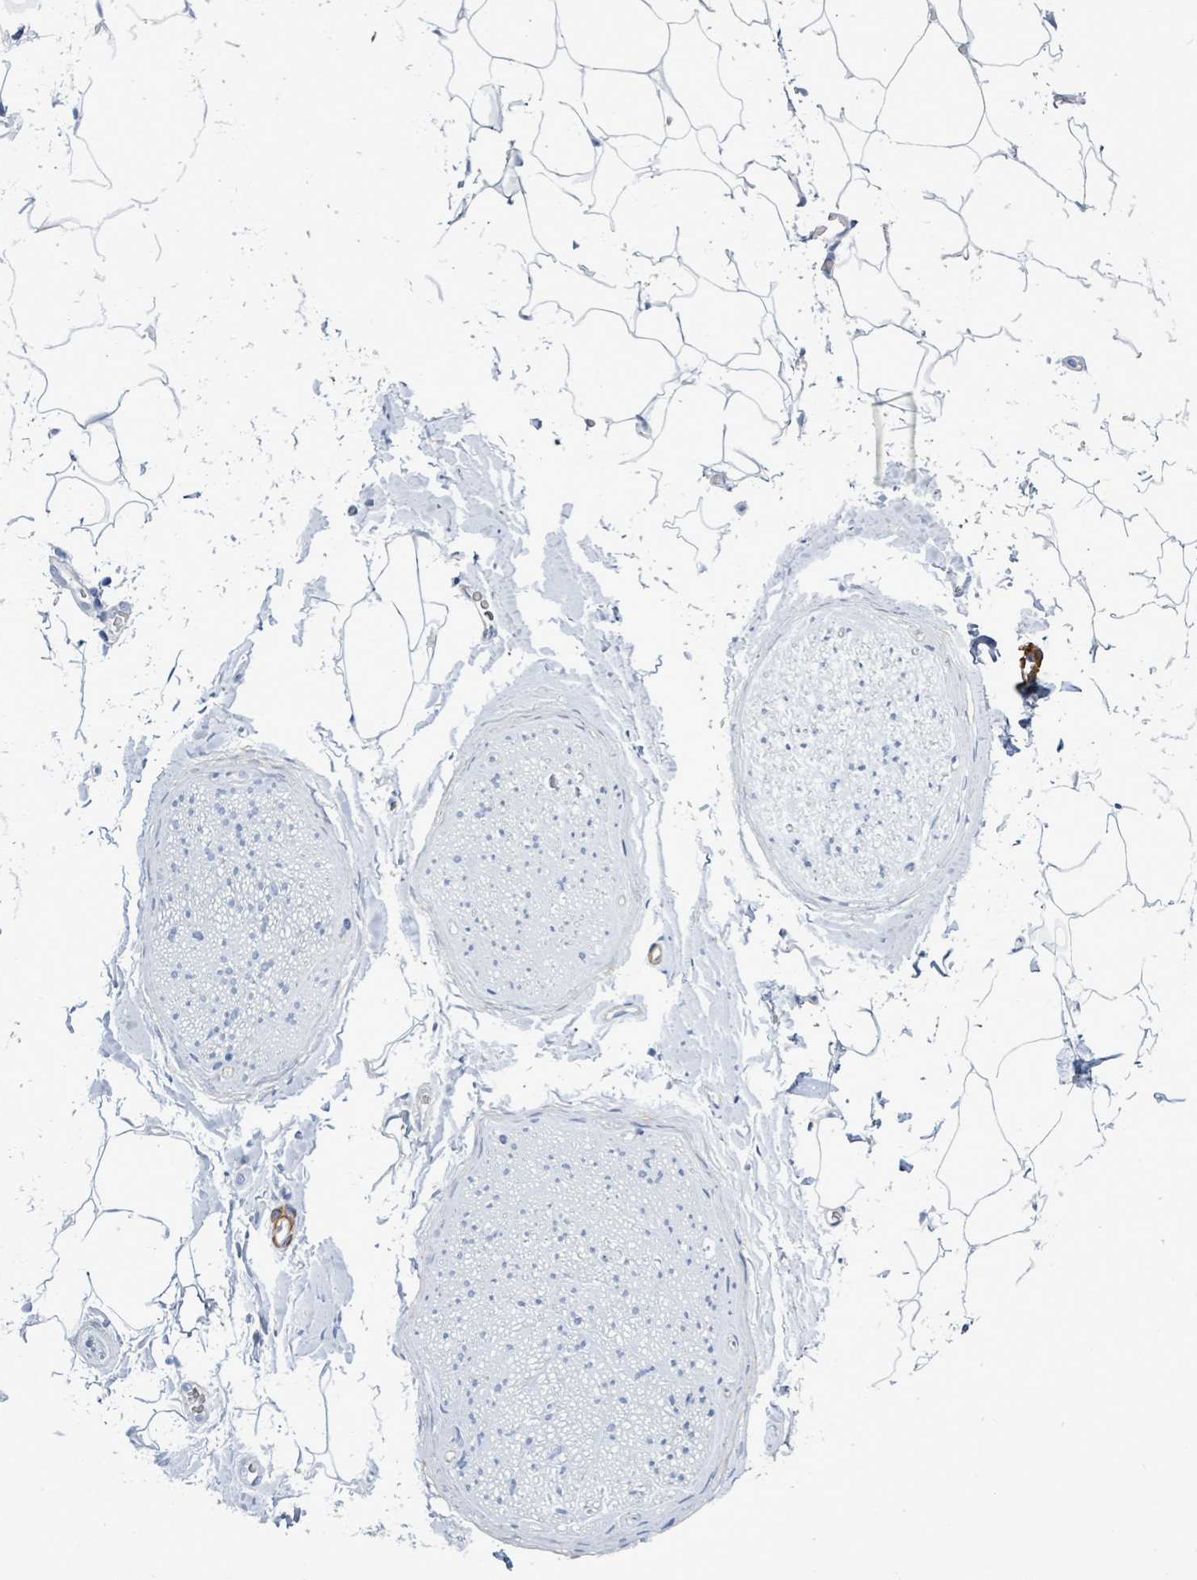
{"staining": {"intensity": "negative", "quantity": "none", "location": "none"}, "tissue": "adipose tissue", "cell_type": "Adipocytes", "image_type": "normal", "snomed": [{"axis": "morphology", "description": "Normal tissue, NOS"}, {"axis": "morphology", "description": "Adenocarcinoma, High grade"}, {"axis": "topography", "description": "Prostate"}, {"axis": "topography", "description": "Peripheral nerve tissue"}], "caption": "Adipocytes are negative for protein expression in unremarkable human adipose tissue.", "gene": "DMRTC1B", "patient": {"sex": "male", "age": 68}}